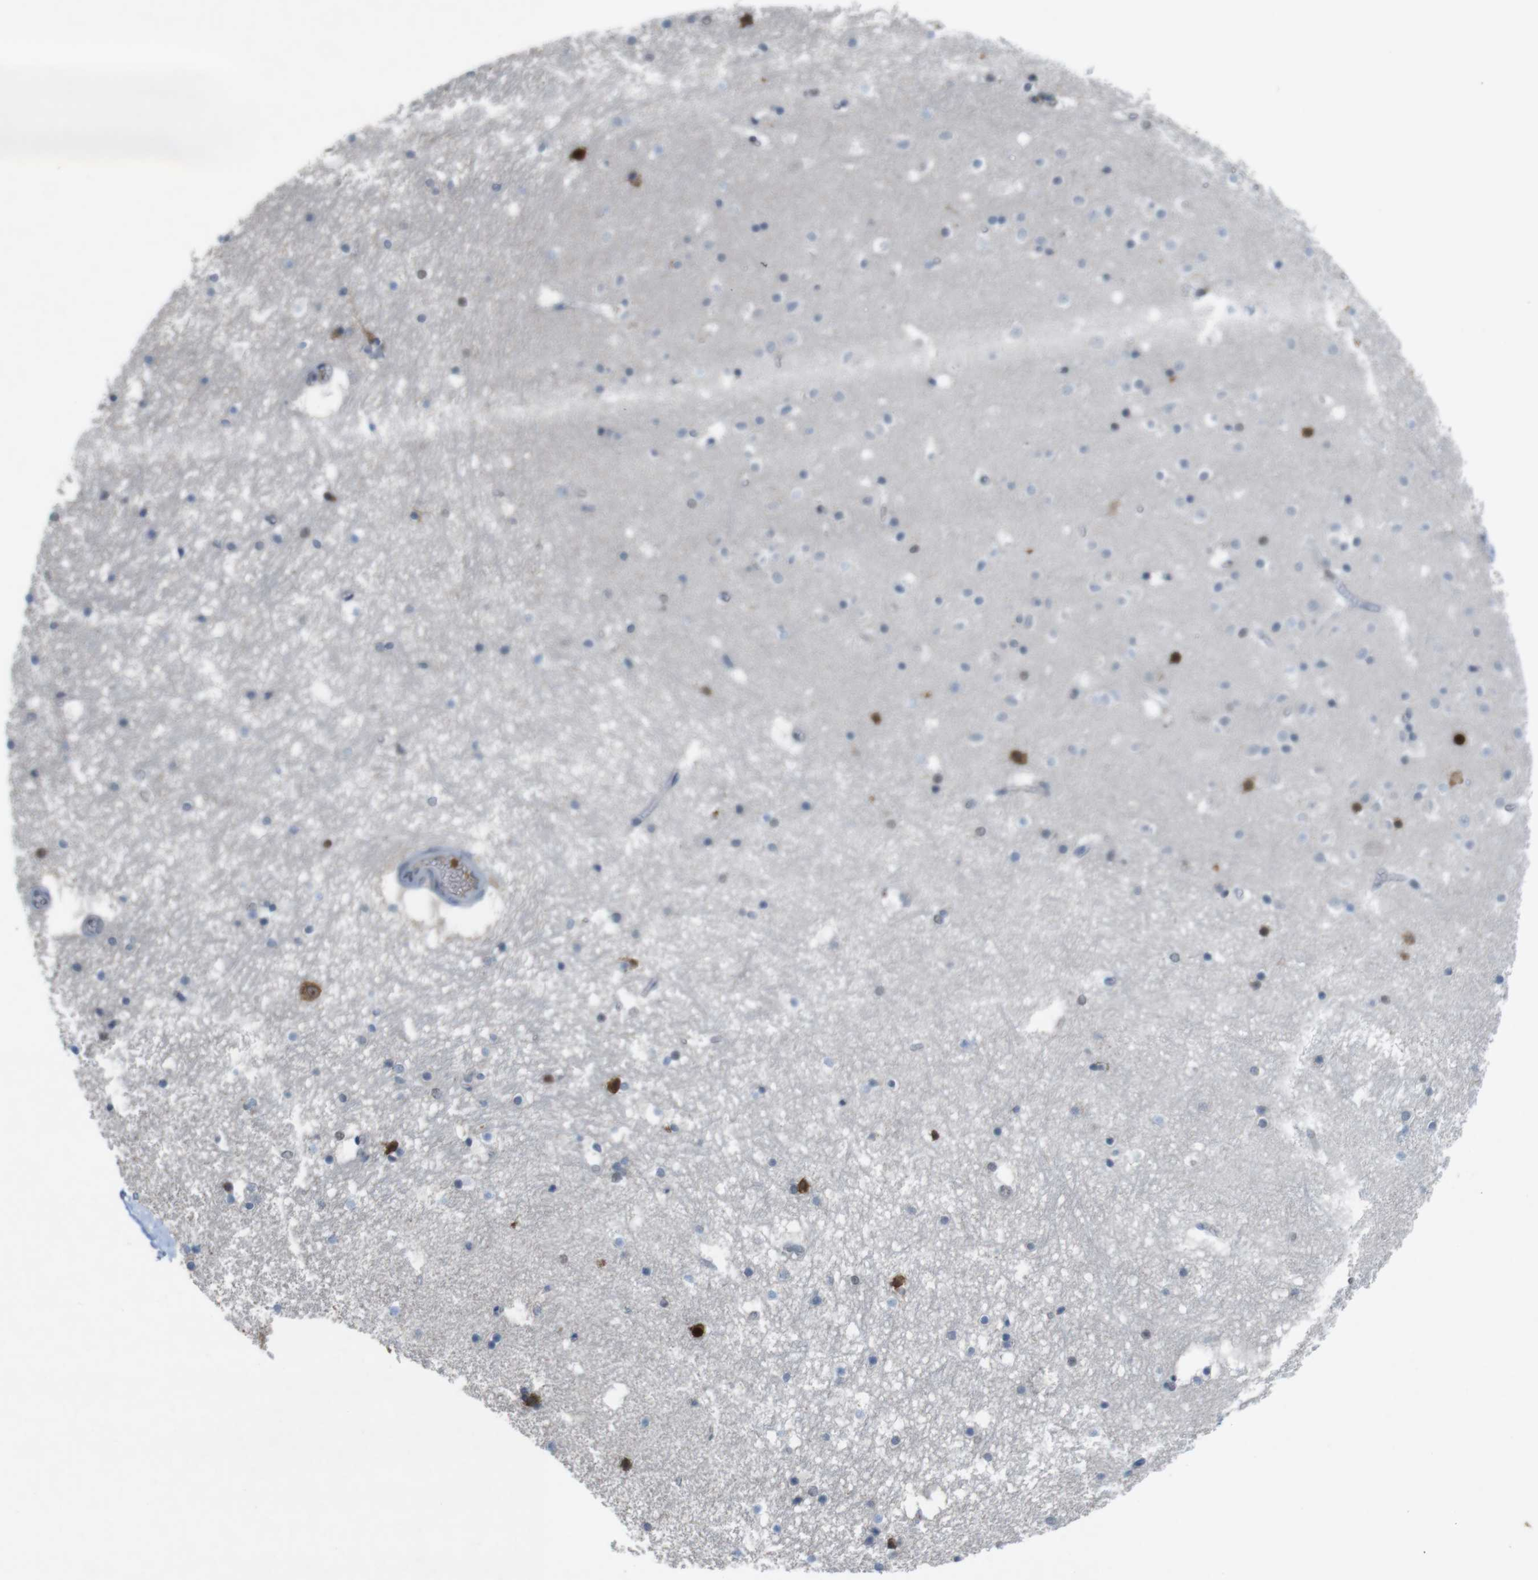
{"staining": {"intensity": "moderate", "quantity": "<25%", "location": "cytoplasmic/membranous,nuclear"}, "tissue": "hippocampus", "cell_type": "Glial cells", "image_type": "normal", "snomed": [{"axis": "morphology", "description": "Normal tissue, NOS"}, {"axis": "topography", "description": "Hippocampus"}], "caption": "Immunohistochemical staining of benign hippocampus demonstrates moderate cytoplasmic/membranous,nuclear protein staining in about <25% of glial cells.", "gene": "SUB1", "patient": {"sex": "male", "age": 45}}